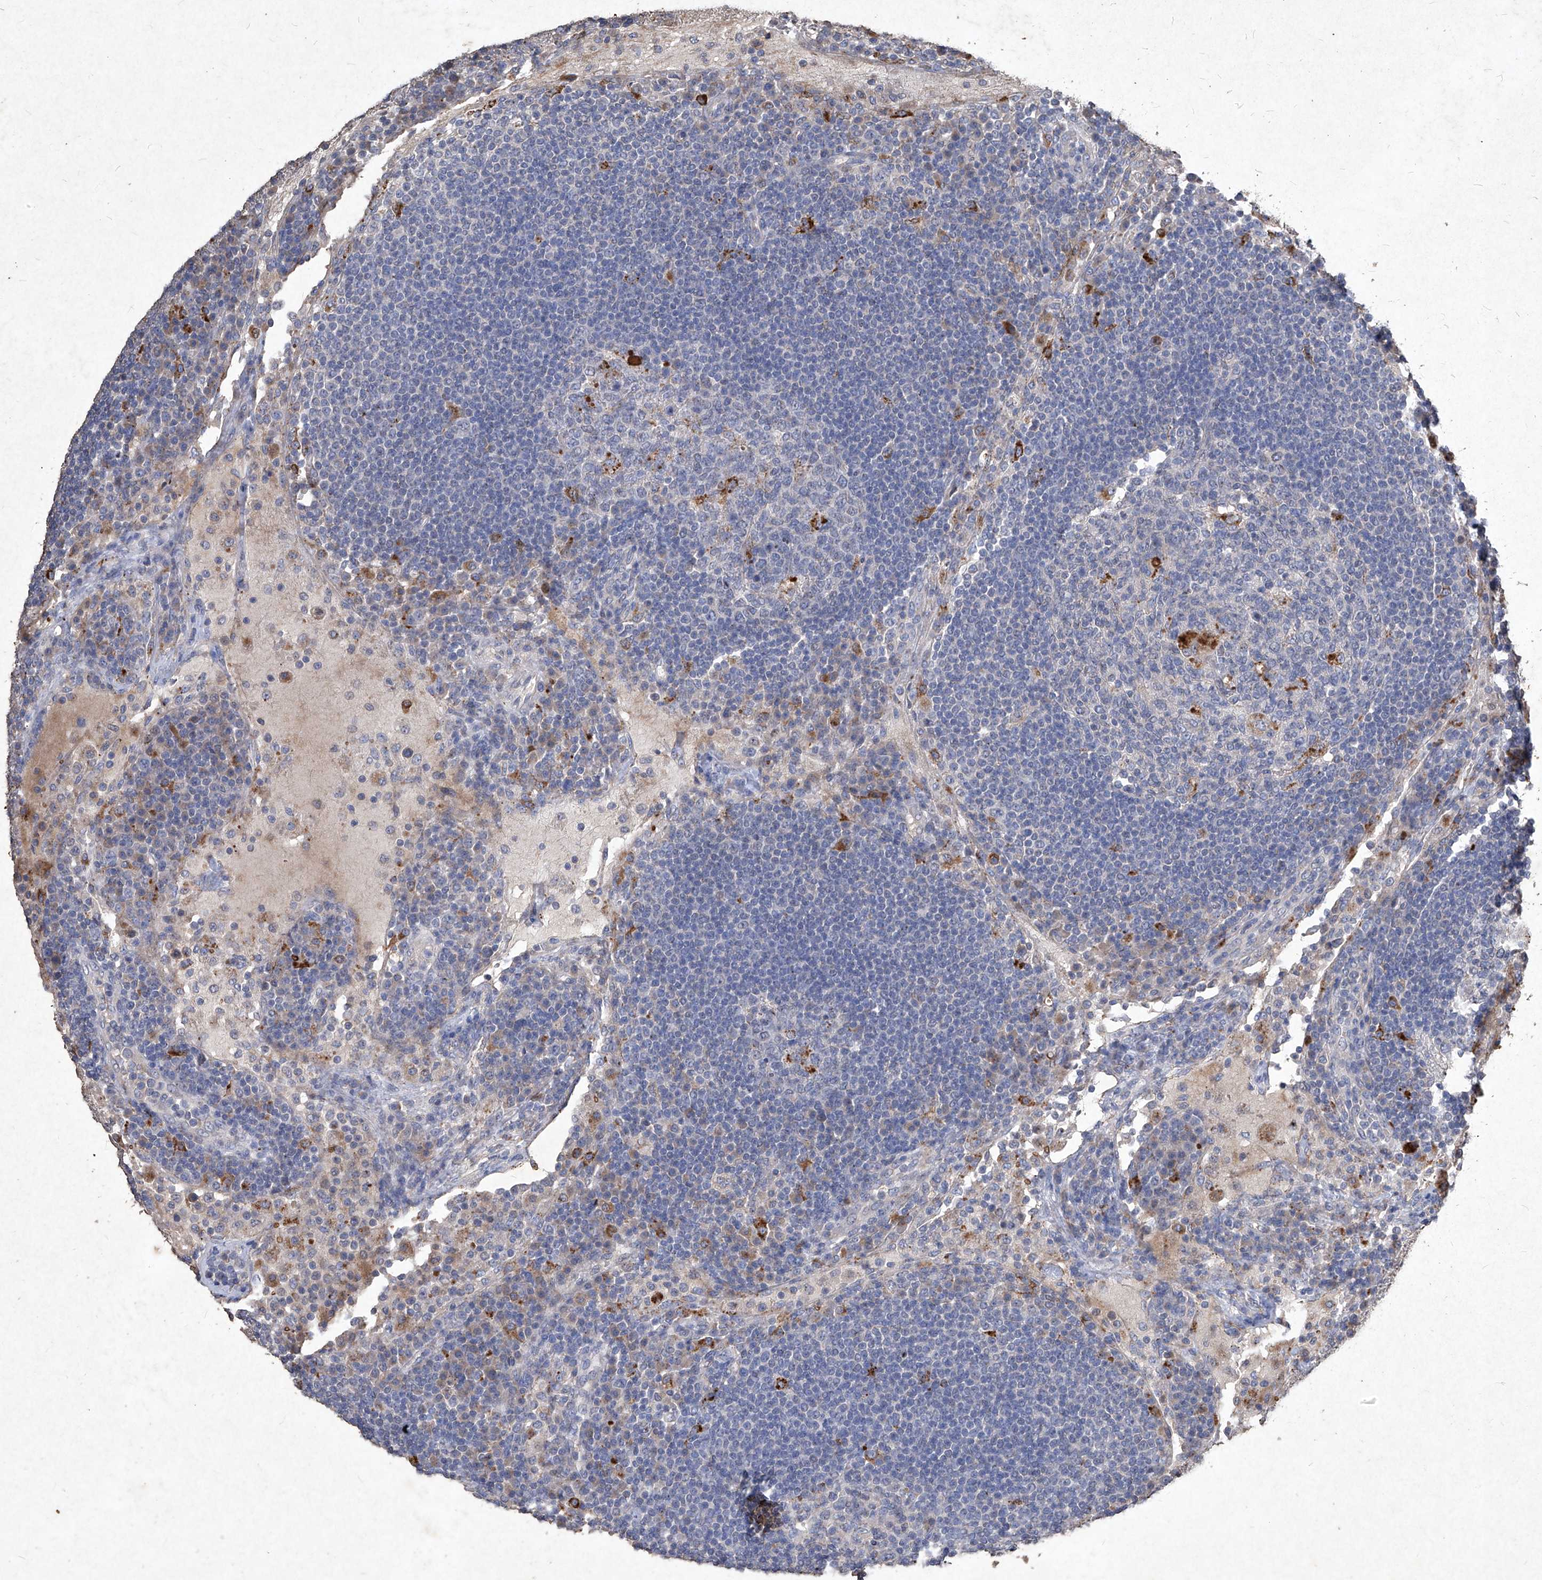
{"staining": {"intensity": "strong", "quantity": "<25%", "location": "cytoplasmic/membranous"}, "tissue": "lymph node", "cell_type": "Germinal center cells", "image_type": "normal", "snomed": [{"axis": "morphology", "description": "Normal tissue, NOS"}, {"axis": "topography", "description": "Lymph node"}], "caption": "Human lymph node stained with a brown dye reveals strong cytoplasmic/membranous positive staining in approximately <25% of germinal center cells.", "gene": "MED16", "patient": {"sex": "female", "age": 53}}